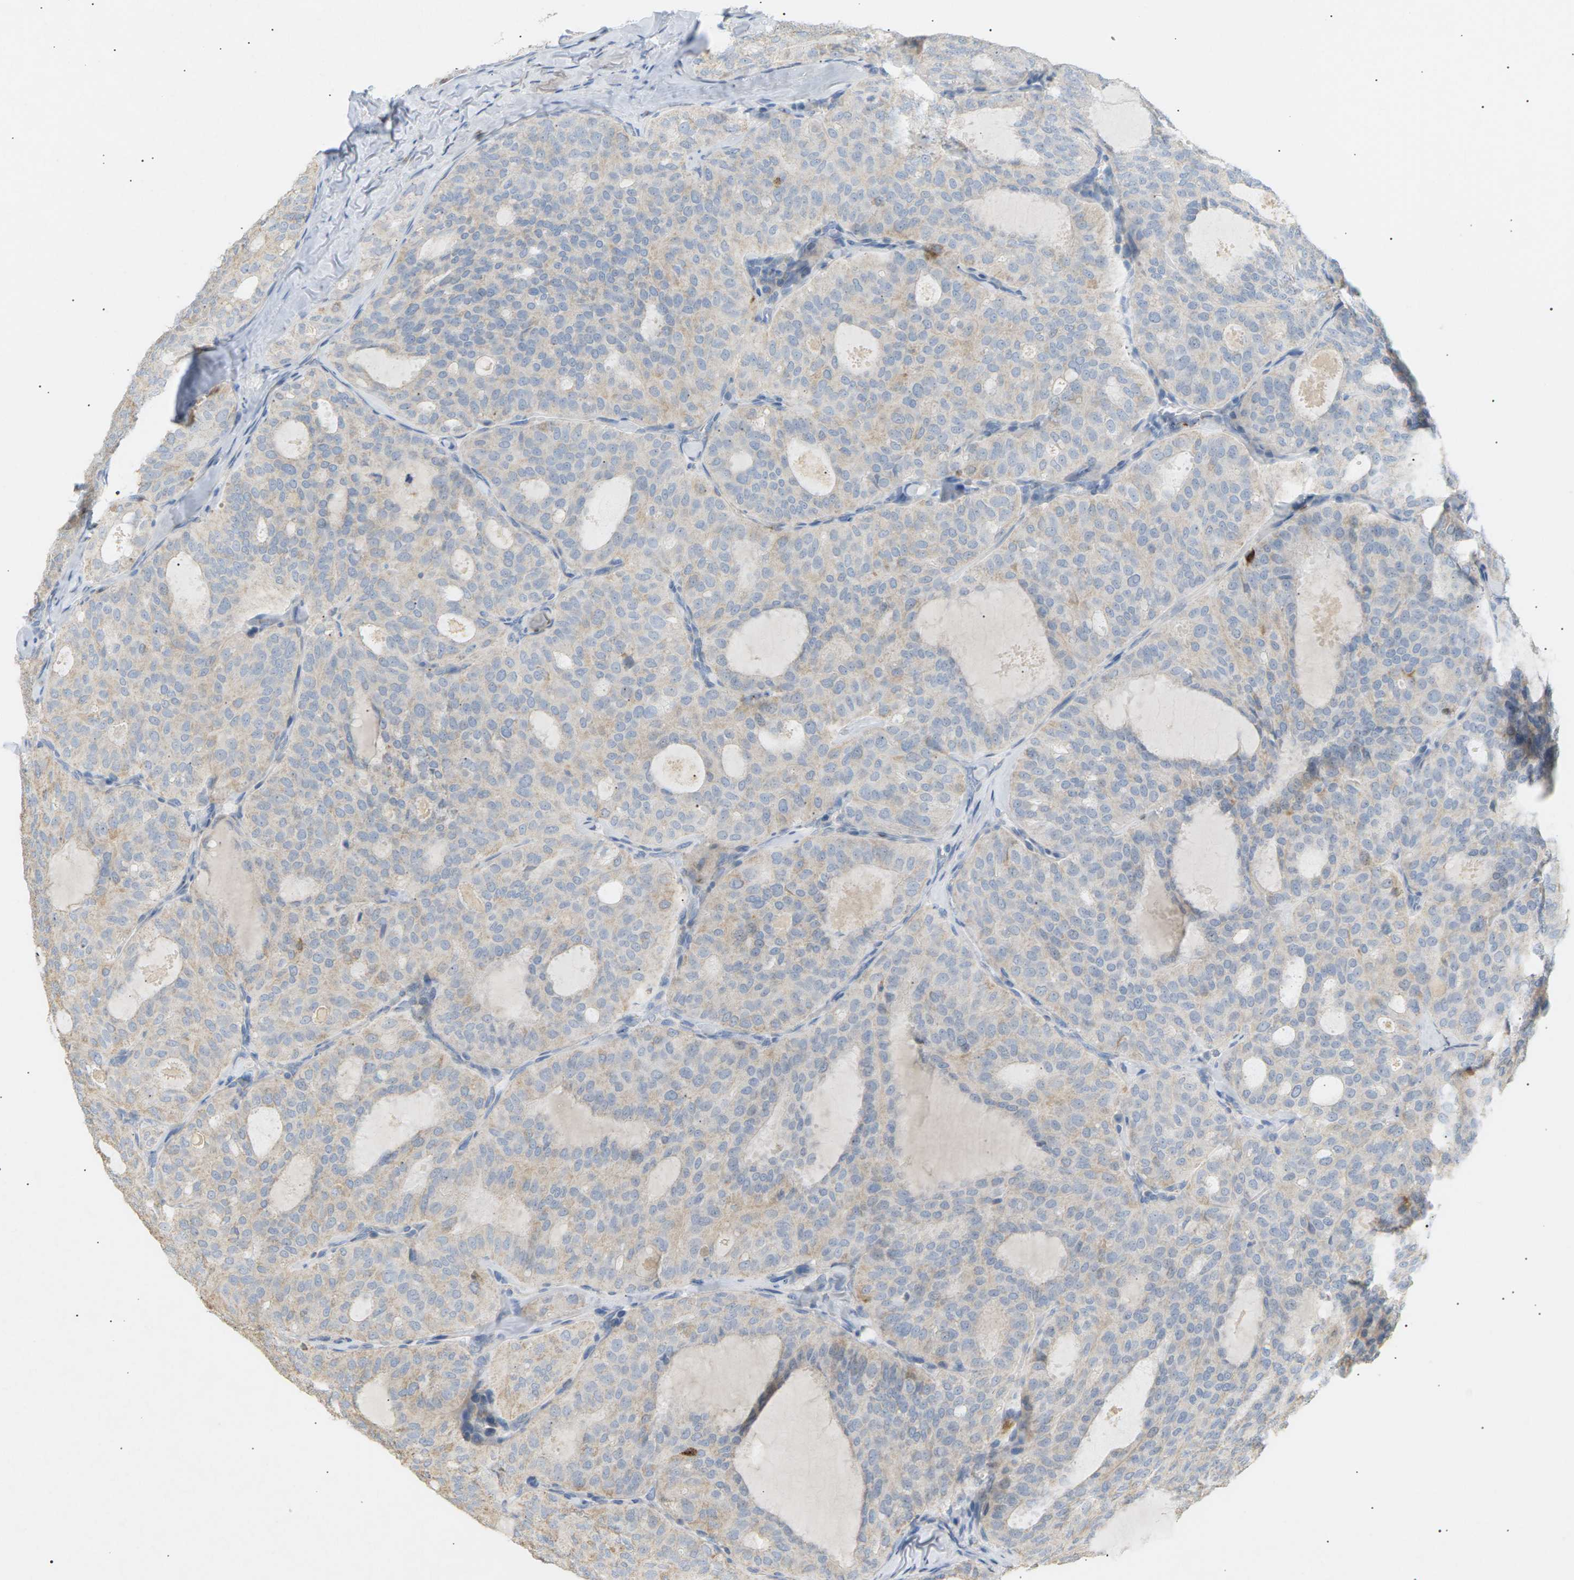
{"staining": {"intensity": "negative", "quantity": "none", "location": "none"}, "tissue": "thyroid cancer", "cell_type": "Tumor cells", "image_type": "cancer", "snomed": [{"axis": "morphology", "description": "Follicular adenoma carcinoma, NOS"}, {"axis": "topography", "description": "Thyroid gland"}], "caption": "Protein analysis of follicular adenoma carcinoma (thyroid) exhibits no significant staining in tumor cells.", "gene": "LIME1", "patient": {"sex": "male", "age": 75}}